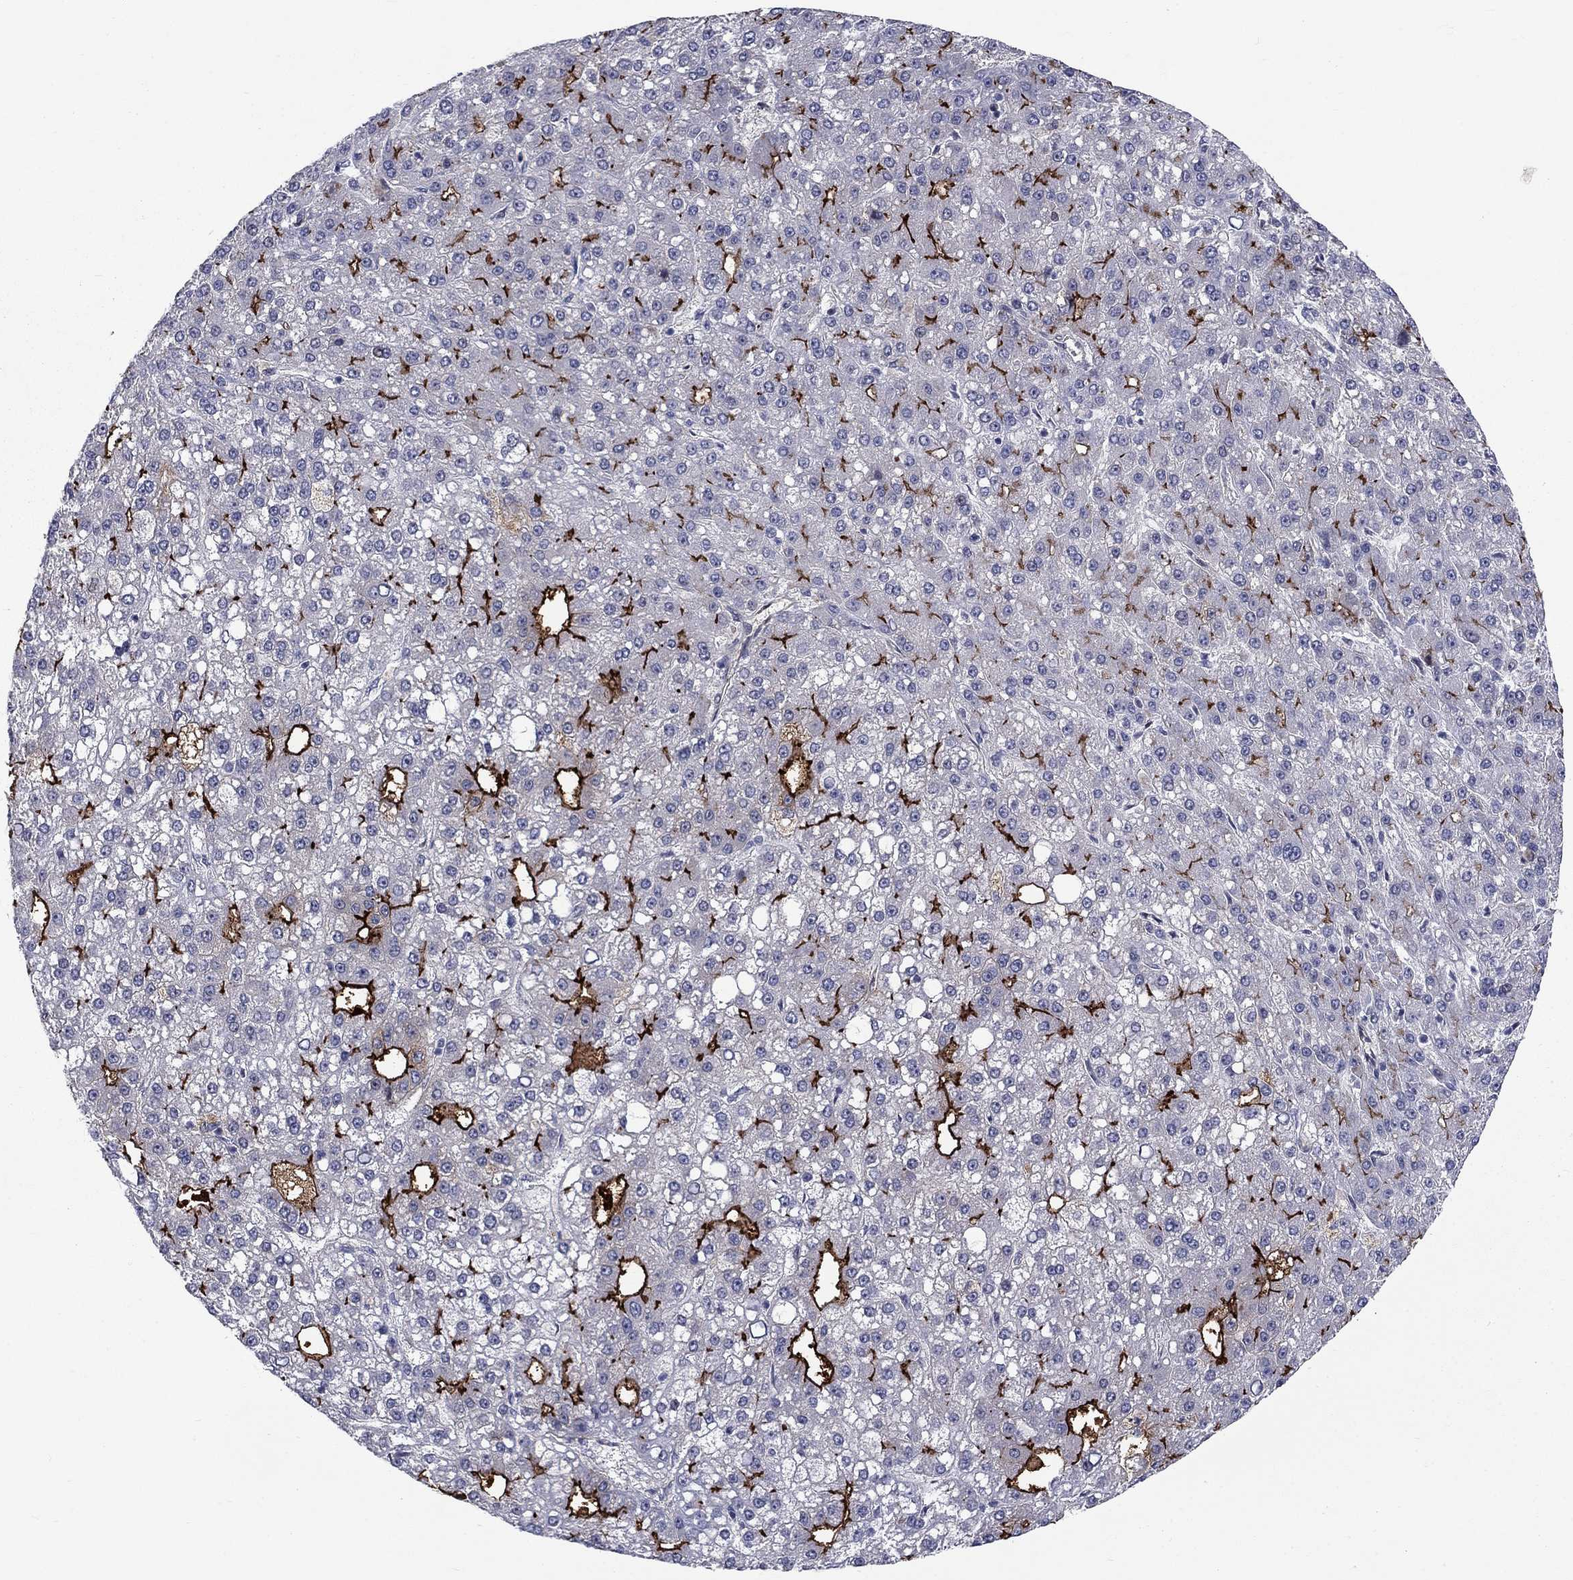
{"staining": {"intensity": "strong", "quantity": "25%-75%", "location": "cytoplasmic/membranous"}, "tissue": "liver cancer", "cell_type": "Tumor cells", "image_type": "cancer", "snomed": [{"axis": "morphology", "description": "Carcinoma, Hepatocellular, NOS"}, {"axis": "topography", "description": "Liver"}], "caption": "There is high levels of strong cytoplasmic/membranous positivity in tumor cells of hepatocellular carcinoma (liver), as demonstrated by immunohistochemical staining (brown color).", "gene": "SLC1A1", "patient": {"sex": "male", "age": 67}}